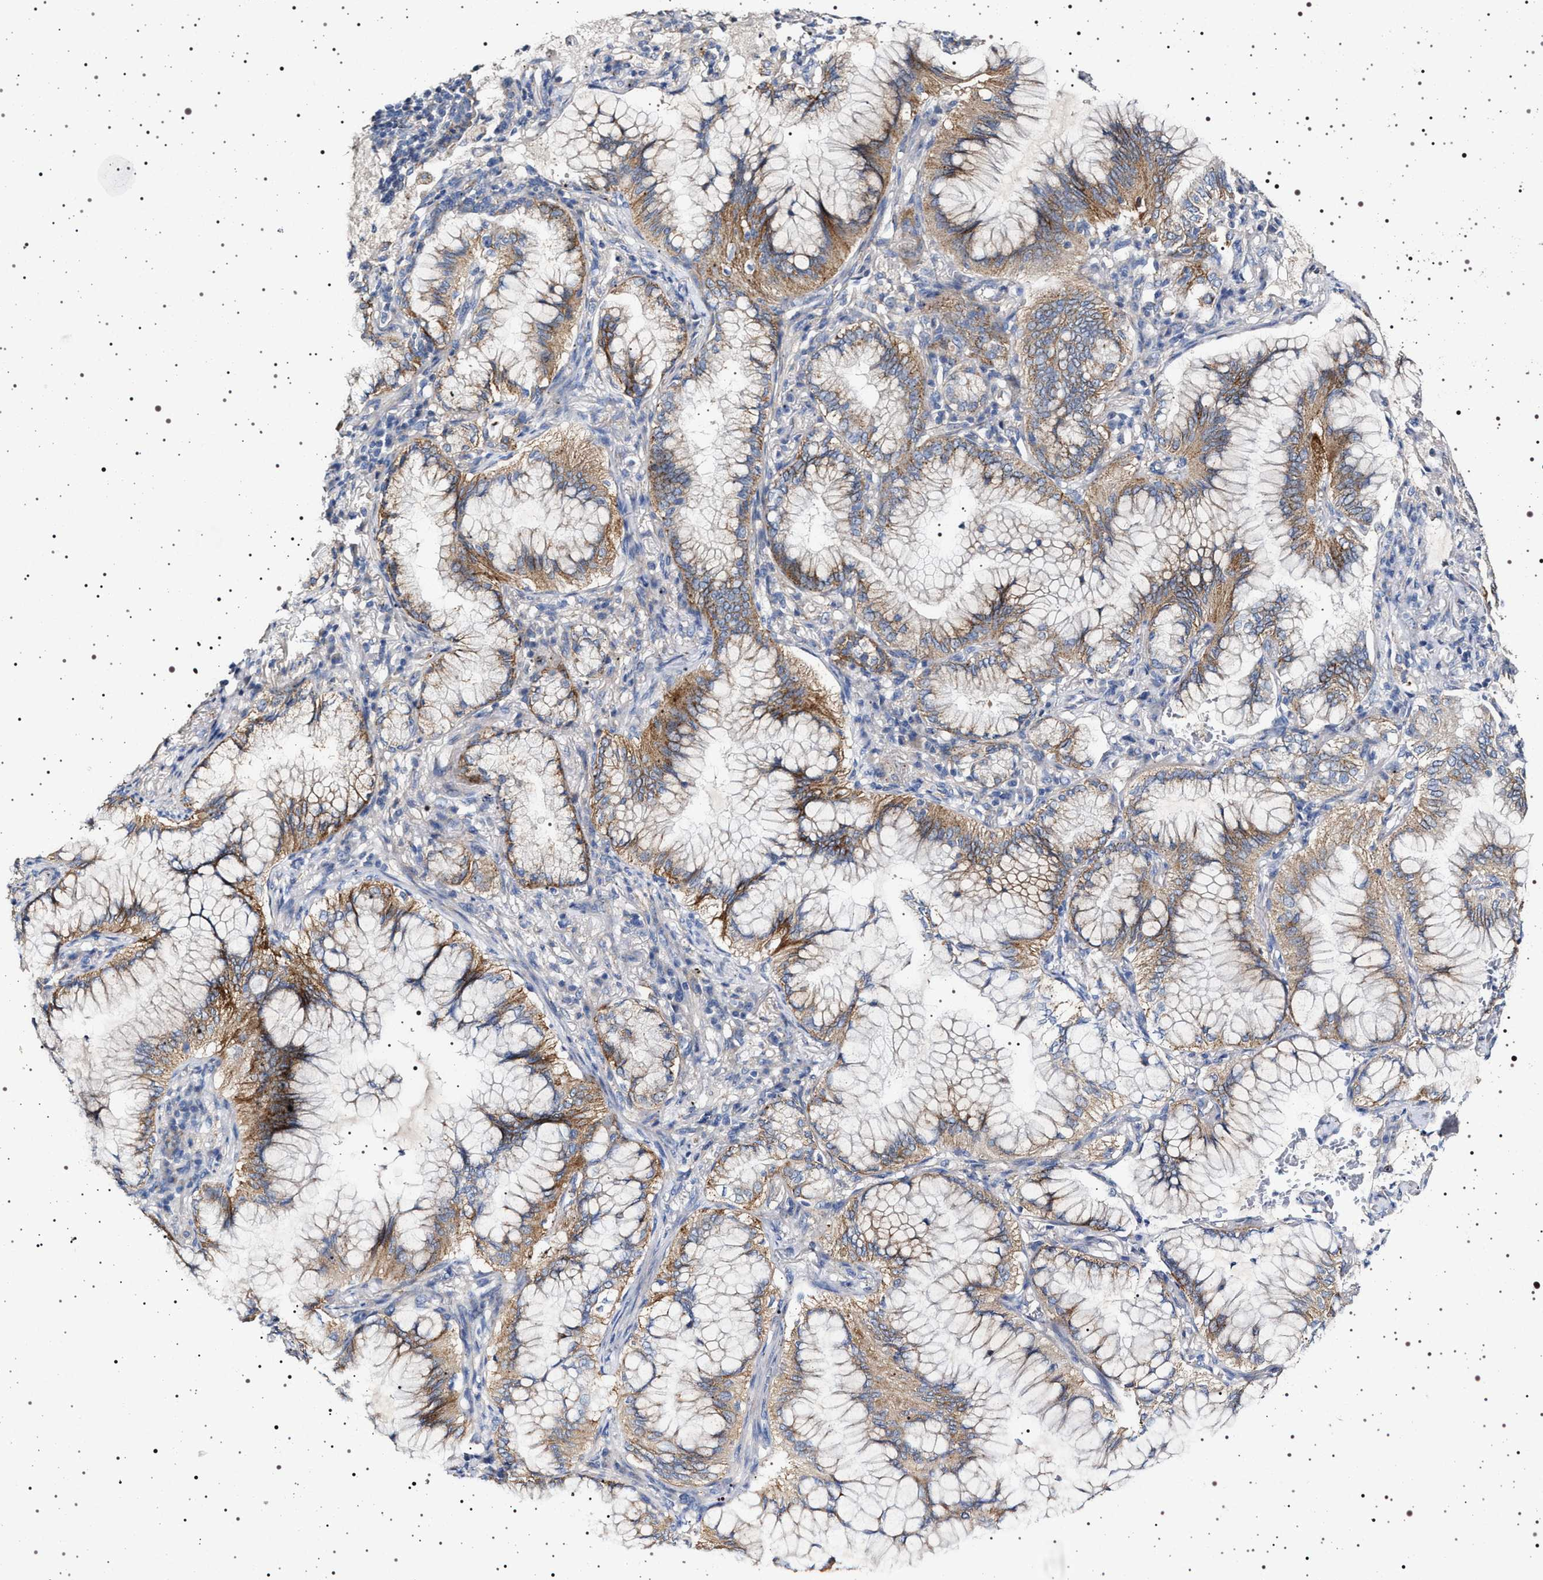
{"staining": {"intensity": "moderate", "quantity": ">75%", "location": "cytoplasmic/membranous"}, "tissue": "lung cancer", "cell_type": "Tumor cells", "image_type": "cancer", "snomed": [{"axis": "morphology", "description": "Adenocarcinoma, NOS"}, {"axis": "topography", "description": "Lung"}], "caption": "Adenocarcinoma (lung) tissue exhibits moderate cytoplasmic/membranous expression in approximately >75% of tumor cells", "gene": "NAALADL2", "patient": {"sex": "female", "age": 70}}